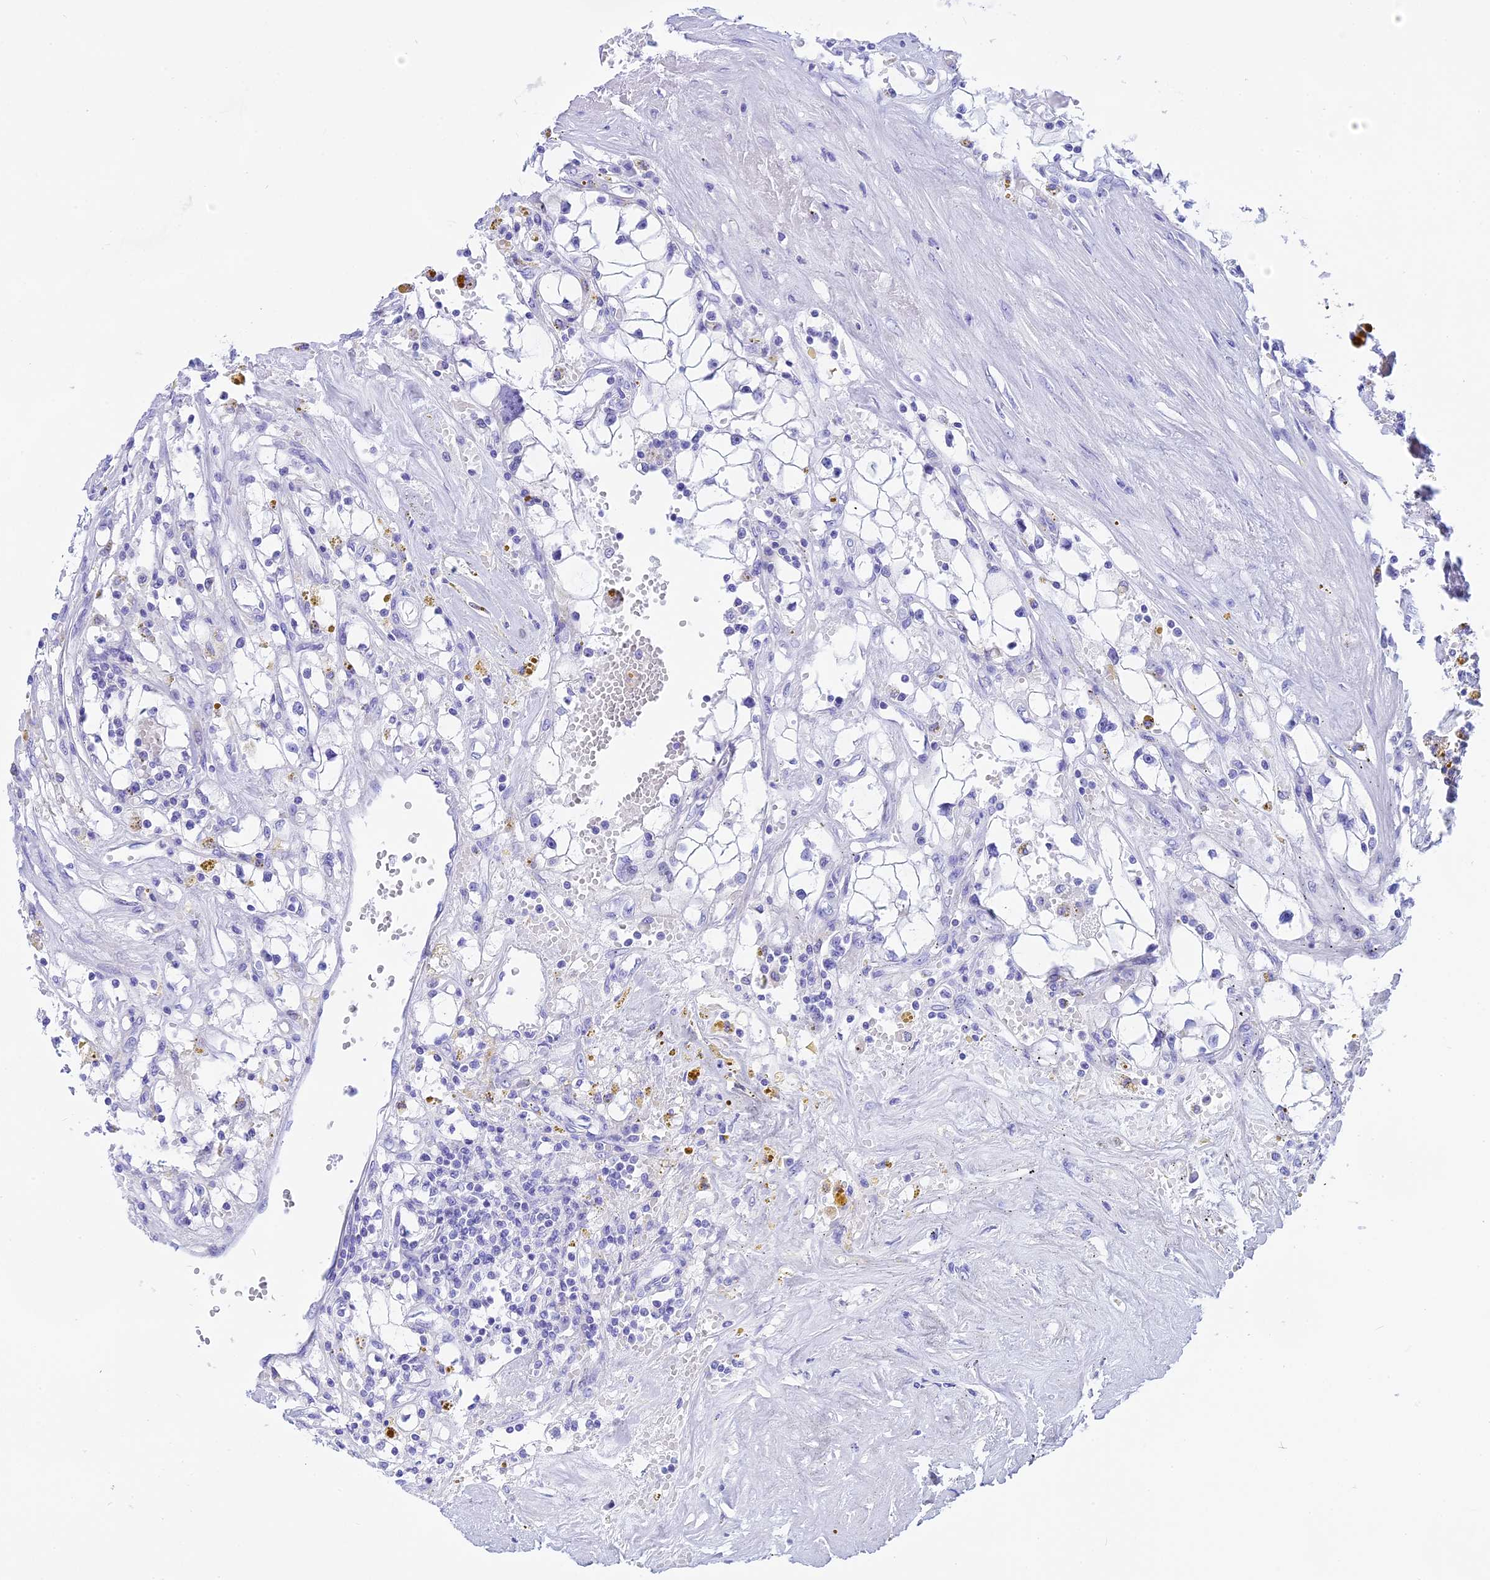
{"staining": {"intensity": "negative", "quantity": "none", "location": "none"}, "tissue": "renal cancer", "cell_type": "Tumor cells", "image_type": "cancer", "snomed": [{"axis": "morphology", "description": "Adenocarcinoma, NOS"}, {"axis": "topography", "description": "Kidney"}], "caption": "DAB (3,3'-diaminobenzidine) immunohistochemical staining of human renal cancer shows no significant staining in tumor cells. (DAB immunohistochemistry (IHC), high magnification).", "gene": "ISCA1", "patient": {"sex": "male", "age": 56}}